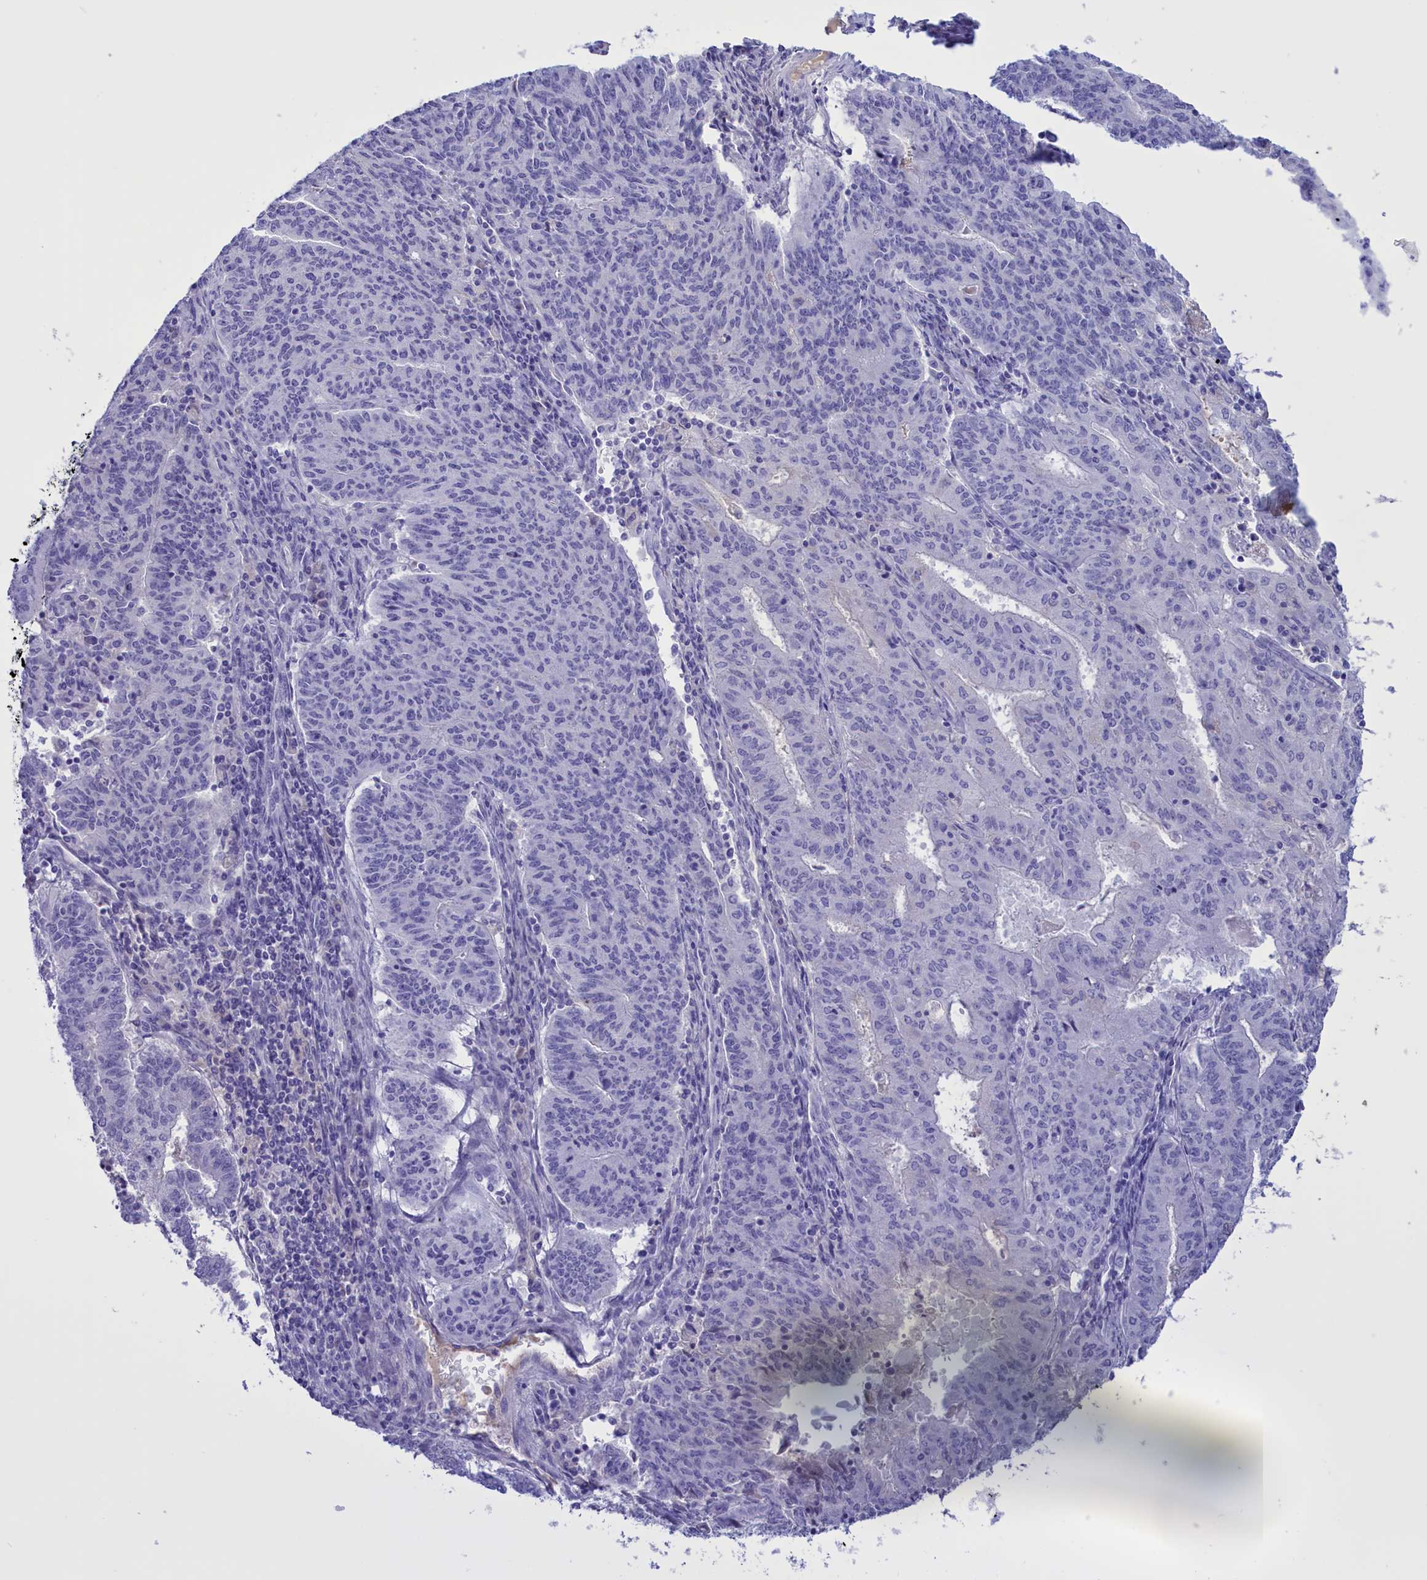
{"staining": {"intensity": "negative", "quantity": "none", "location": "none"}, "tissue": "endometrial cancer", "cell_type": "Tumor cells", "image_type": "cancer", "snomed": [{"axis": "morphology", "description": "Adenocarcinoma, NOS"}, {"axis": "topography", "description": "Endometrium"}], "caption": "Human adenocarcinoma (endometrial) stained for a protein using immunohistochemistry (IHC) demonstrates no expression in tumor cells.", "gene": "PROK2", "patient": {"sex": "female", "age": 59}}